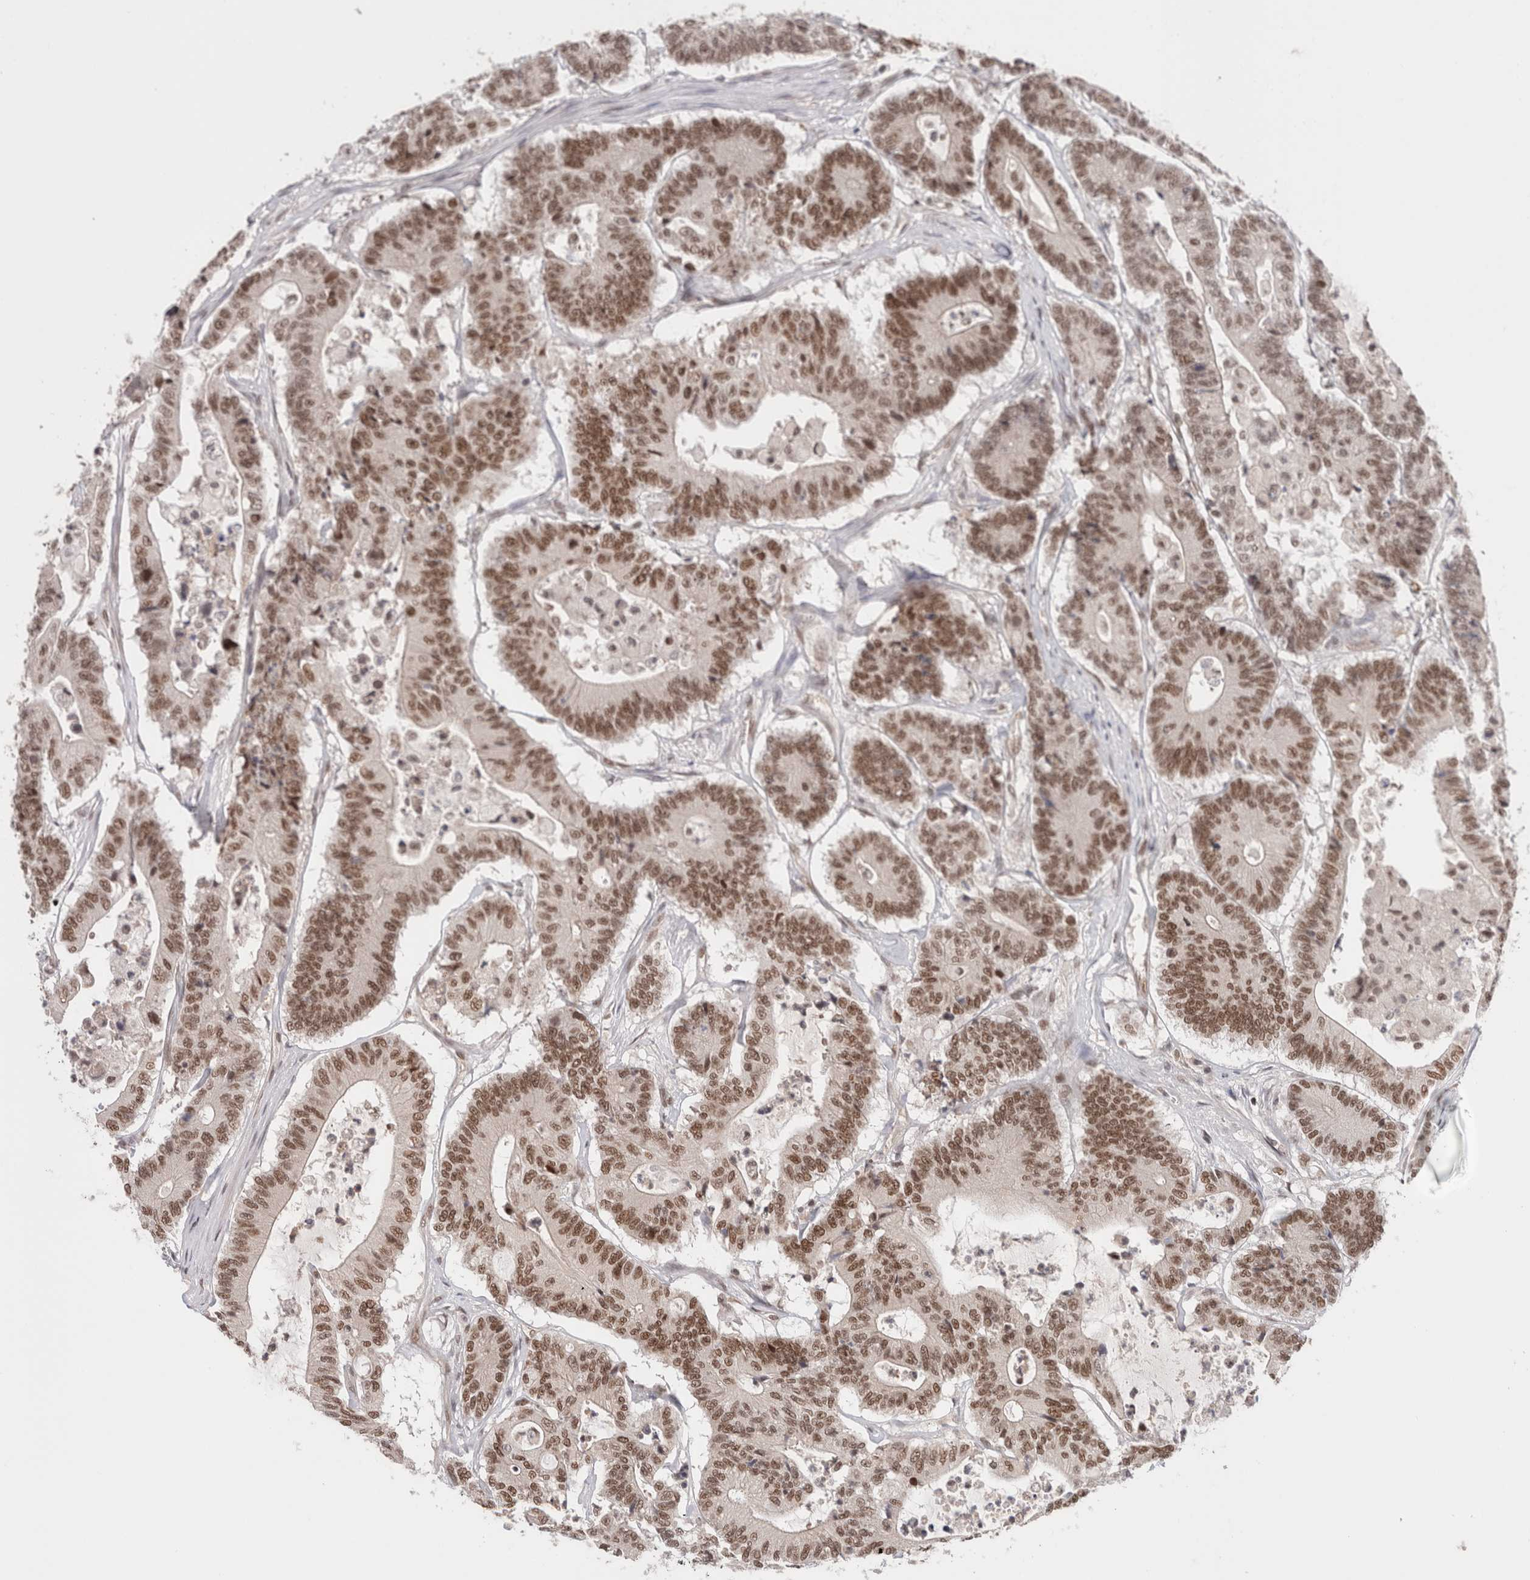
{"staining": {"intensity": "moderate", "quantity": ">75%", "location": "nuclear"}, "tissue": "colorectal cancer", "cell_type": "Tumor cells", "image_type": "cancer", "snomed": [{"axis": "morphology", "description": "Adenocarcinoma, NOS"}, {"axis": "topography", "description": "Colon"}], "caption": "A photomicrograph showing moderate nuclear expression in approximately >75% of tumor cells in colorectal adenocarcinoma, as visualized by brown immunohistochemical staining.", "gene": "GATAD2A", "patient": {"sex": "female", "age": 84}}